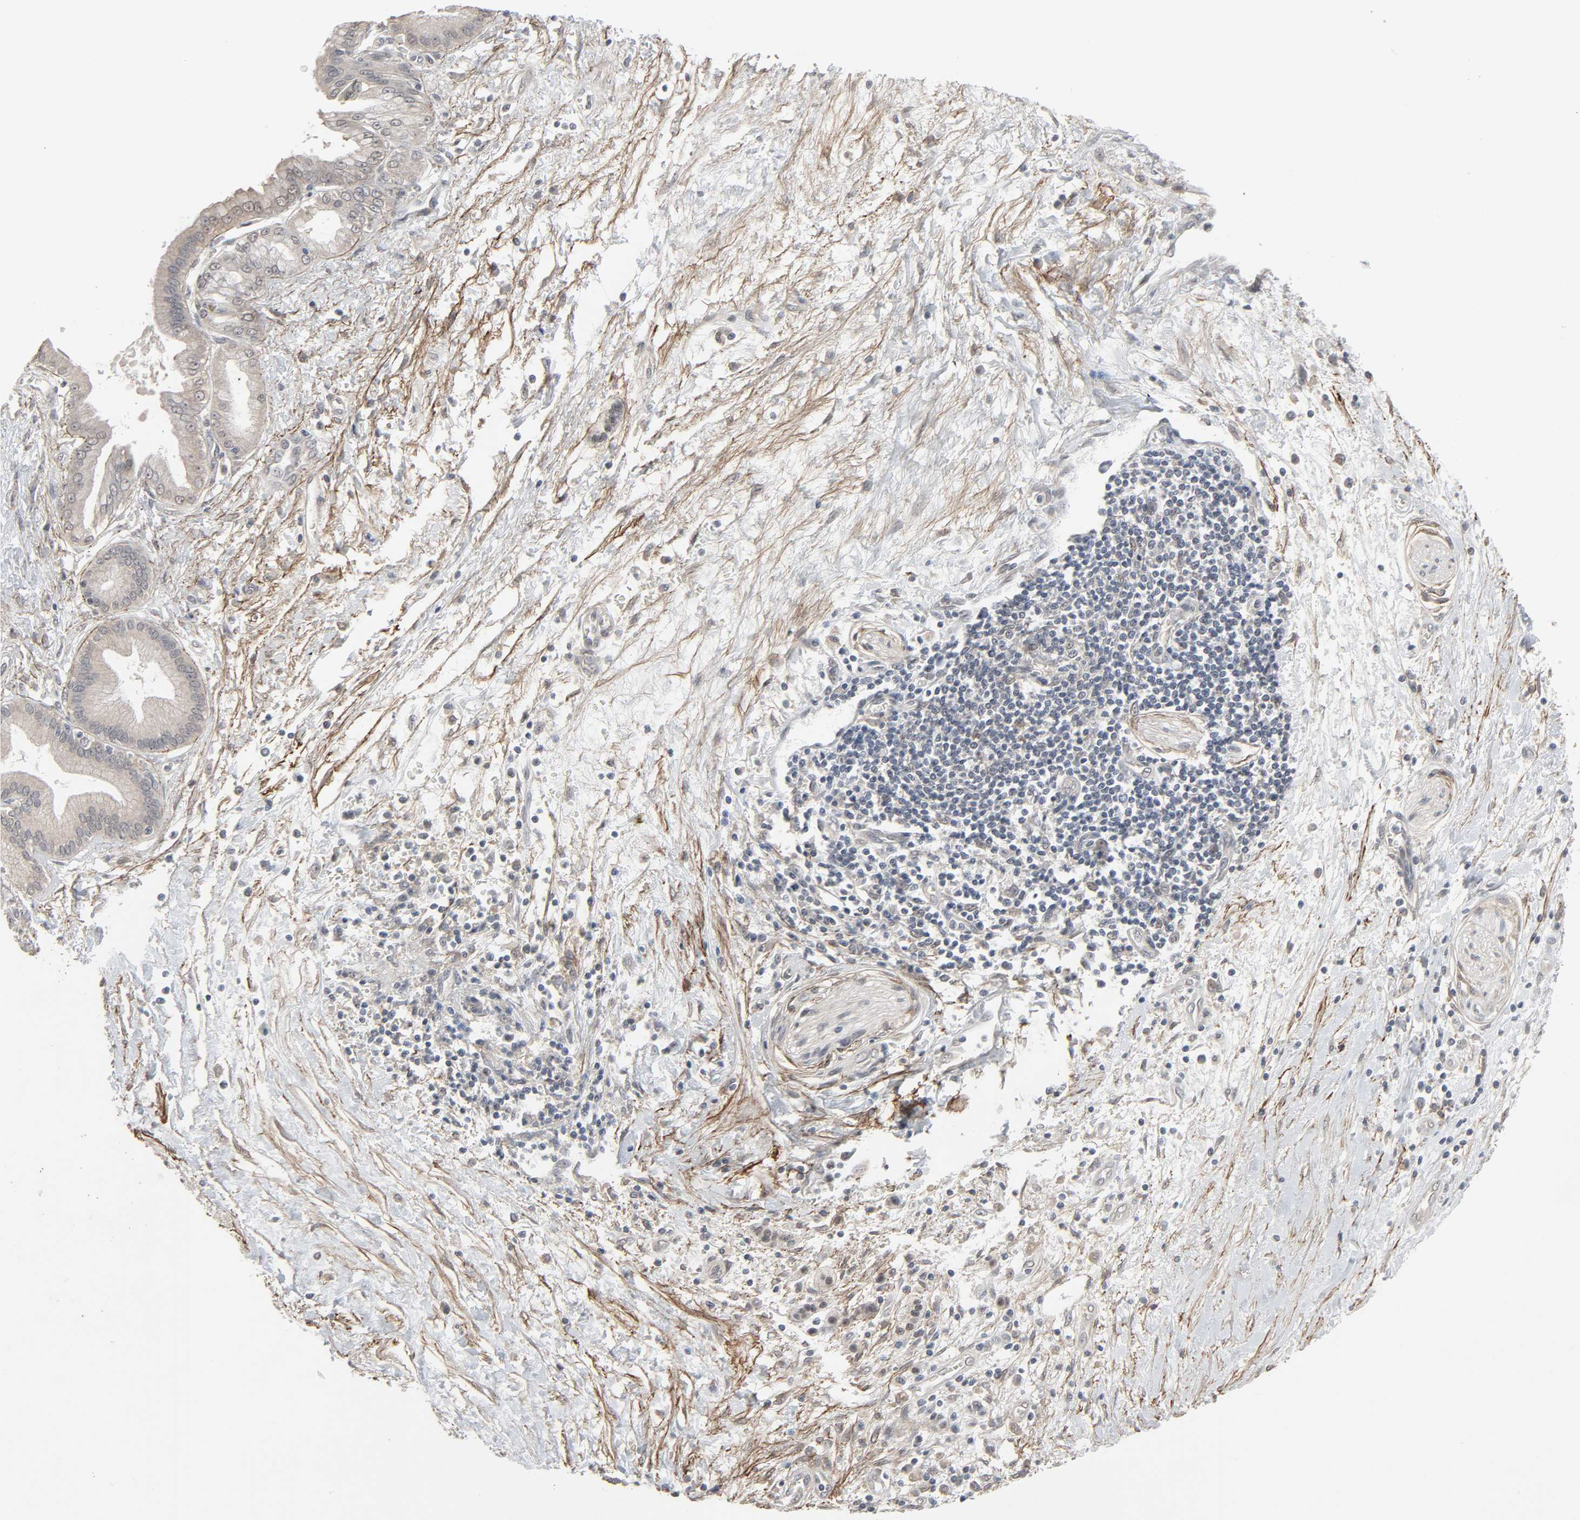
{"staining": {"intensity": "negative", "quantity": "none", "location": "none"}, "tissue": "pancreatic cancer", "cell_type": "Tumor cells", "image_type": "cancer", "snomed": [{"axis": "morphology", "description": "Adenocarcinoma, NOS"}, {"axis": "topography", "description": "Pancreas"}], "caption": "There is no significant staining in tumor cells of adenocarcinoma (pancreatic). The staining is performed using DAB brown chromogen with nuclei counter-stained in using hematoxylin.", "gene": "ZNF222", "patient": {"sex": "male", "age": 59}}